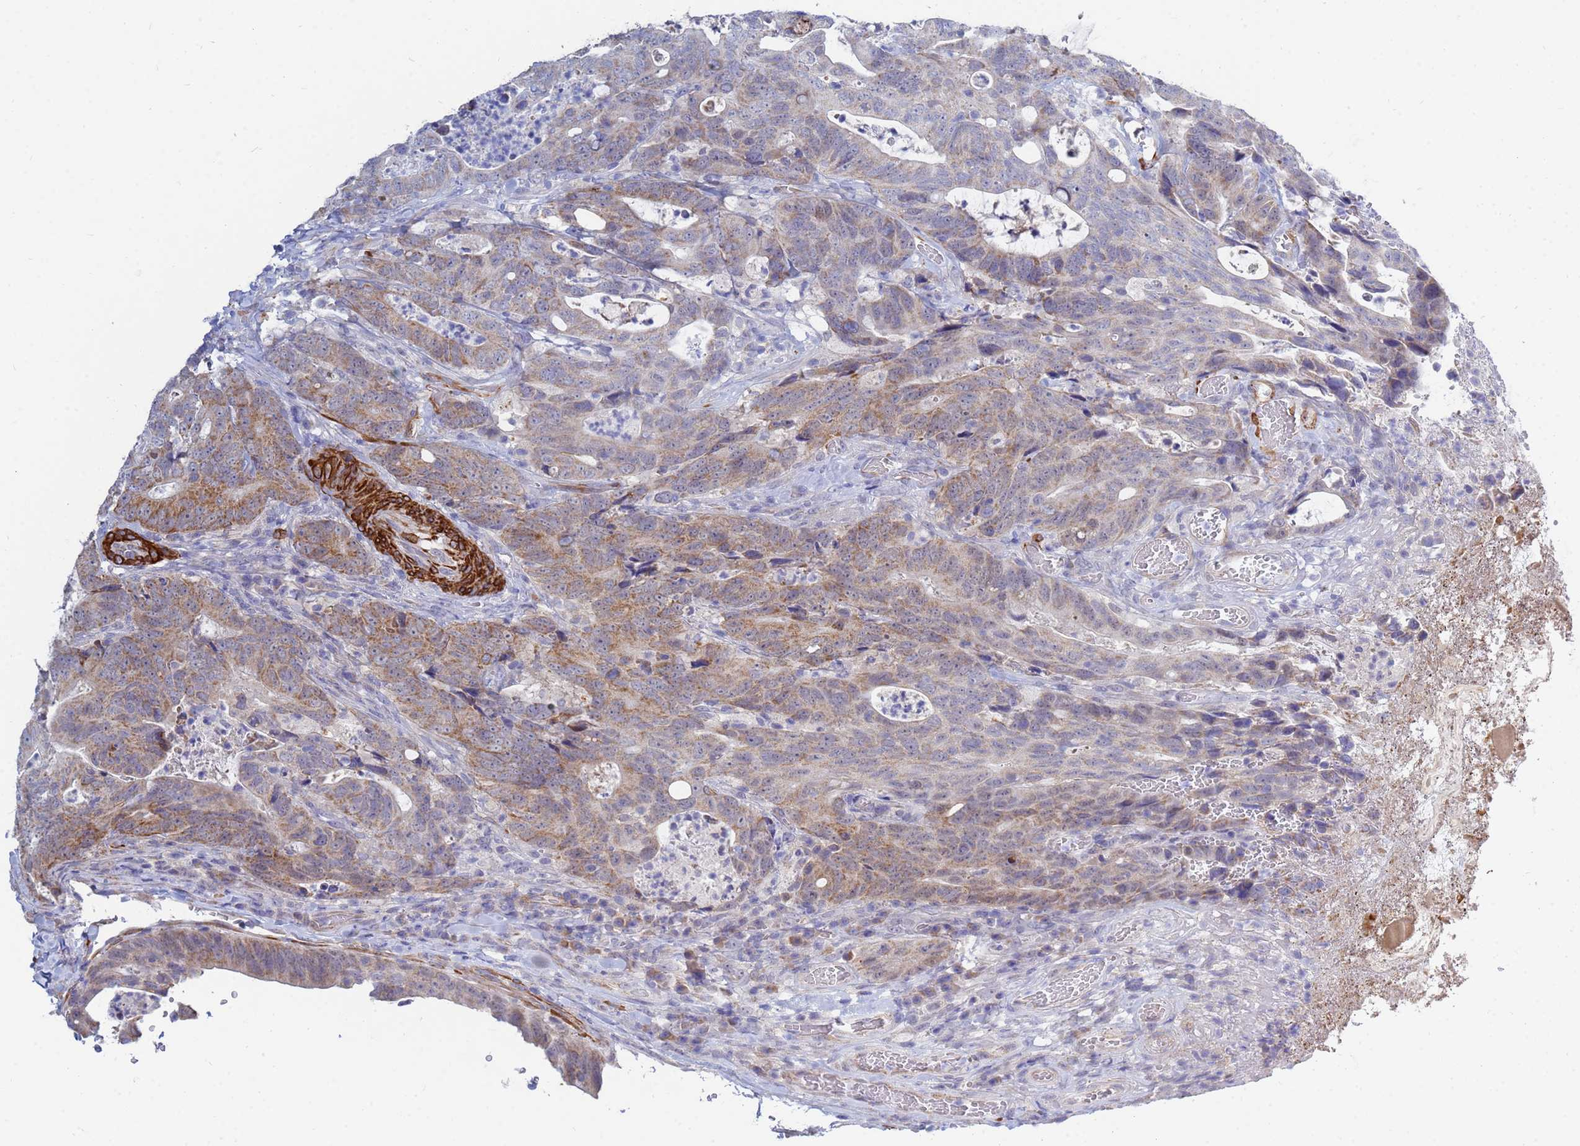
{"staining": {"intensity": "moderate", "quantity": ">75%", "location": "cytoplasmic/membranous"}, "tissue": "colorectal cancer", "cell_type": "Tumor cells", "image_type": "cancer", "snomed": [{"axis": "morphology", "description": "Adenocarcinoma, NOS"}, {"axis": "topography", "description": "Colon"}], "caption": "Protein expression analysis of colorectal adenocarcinoma exhibits moderate cytoplasmic/membranous positivity in approximately >75% of tumor cells.", "gene": "SDR39U1", "patient": {"sex": "female", "age": 82}}